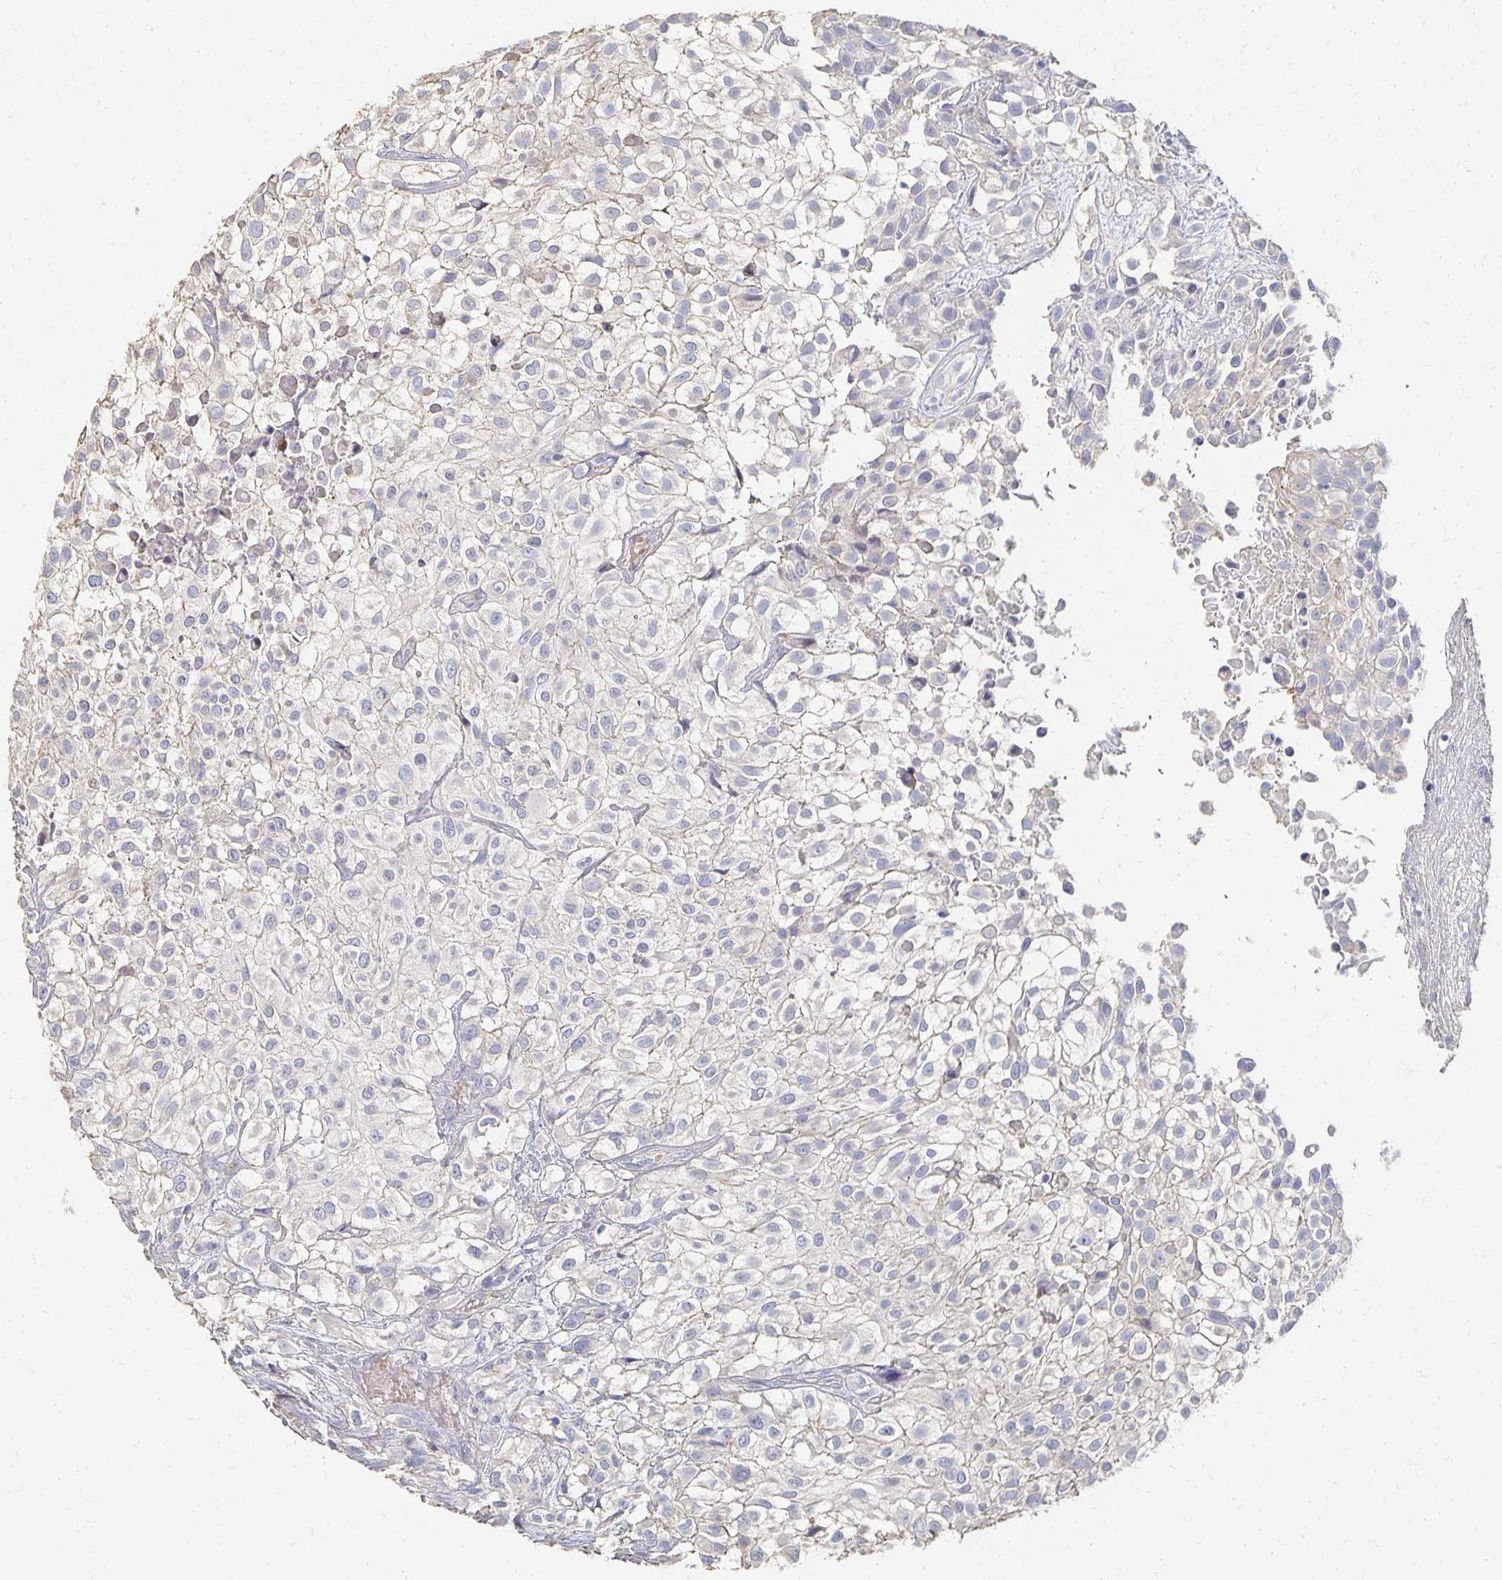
{"staining": {"intensity": "negative", "quantity": "none", "location": "none"}, "tissue": "urothelial cancer", "cell_type": "Tumor cells", "image_type": "cancer", "snomed": [{"axis": "morphology", "description": "Urothelial carcinoma, High grade"}, {"axis": "topography", "description": "Urinary bladder"}], "caption": "DAB immunohistochemical staining of urothelial cancer shows no significant expression in tumor cells.", "gene": "CST6", "patient": {"sex": "male", "age": 56}}